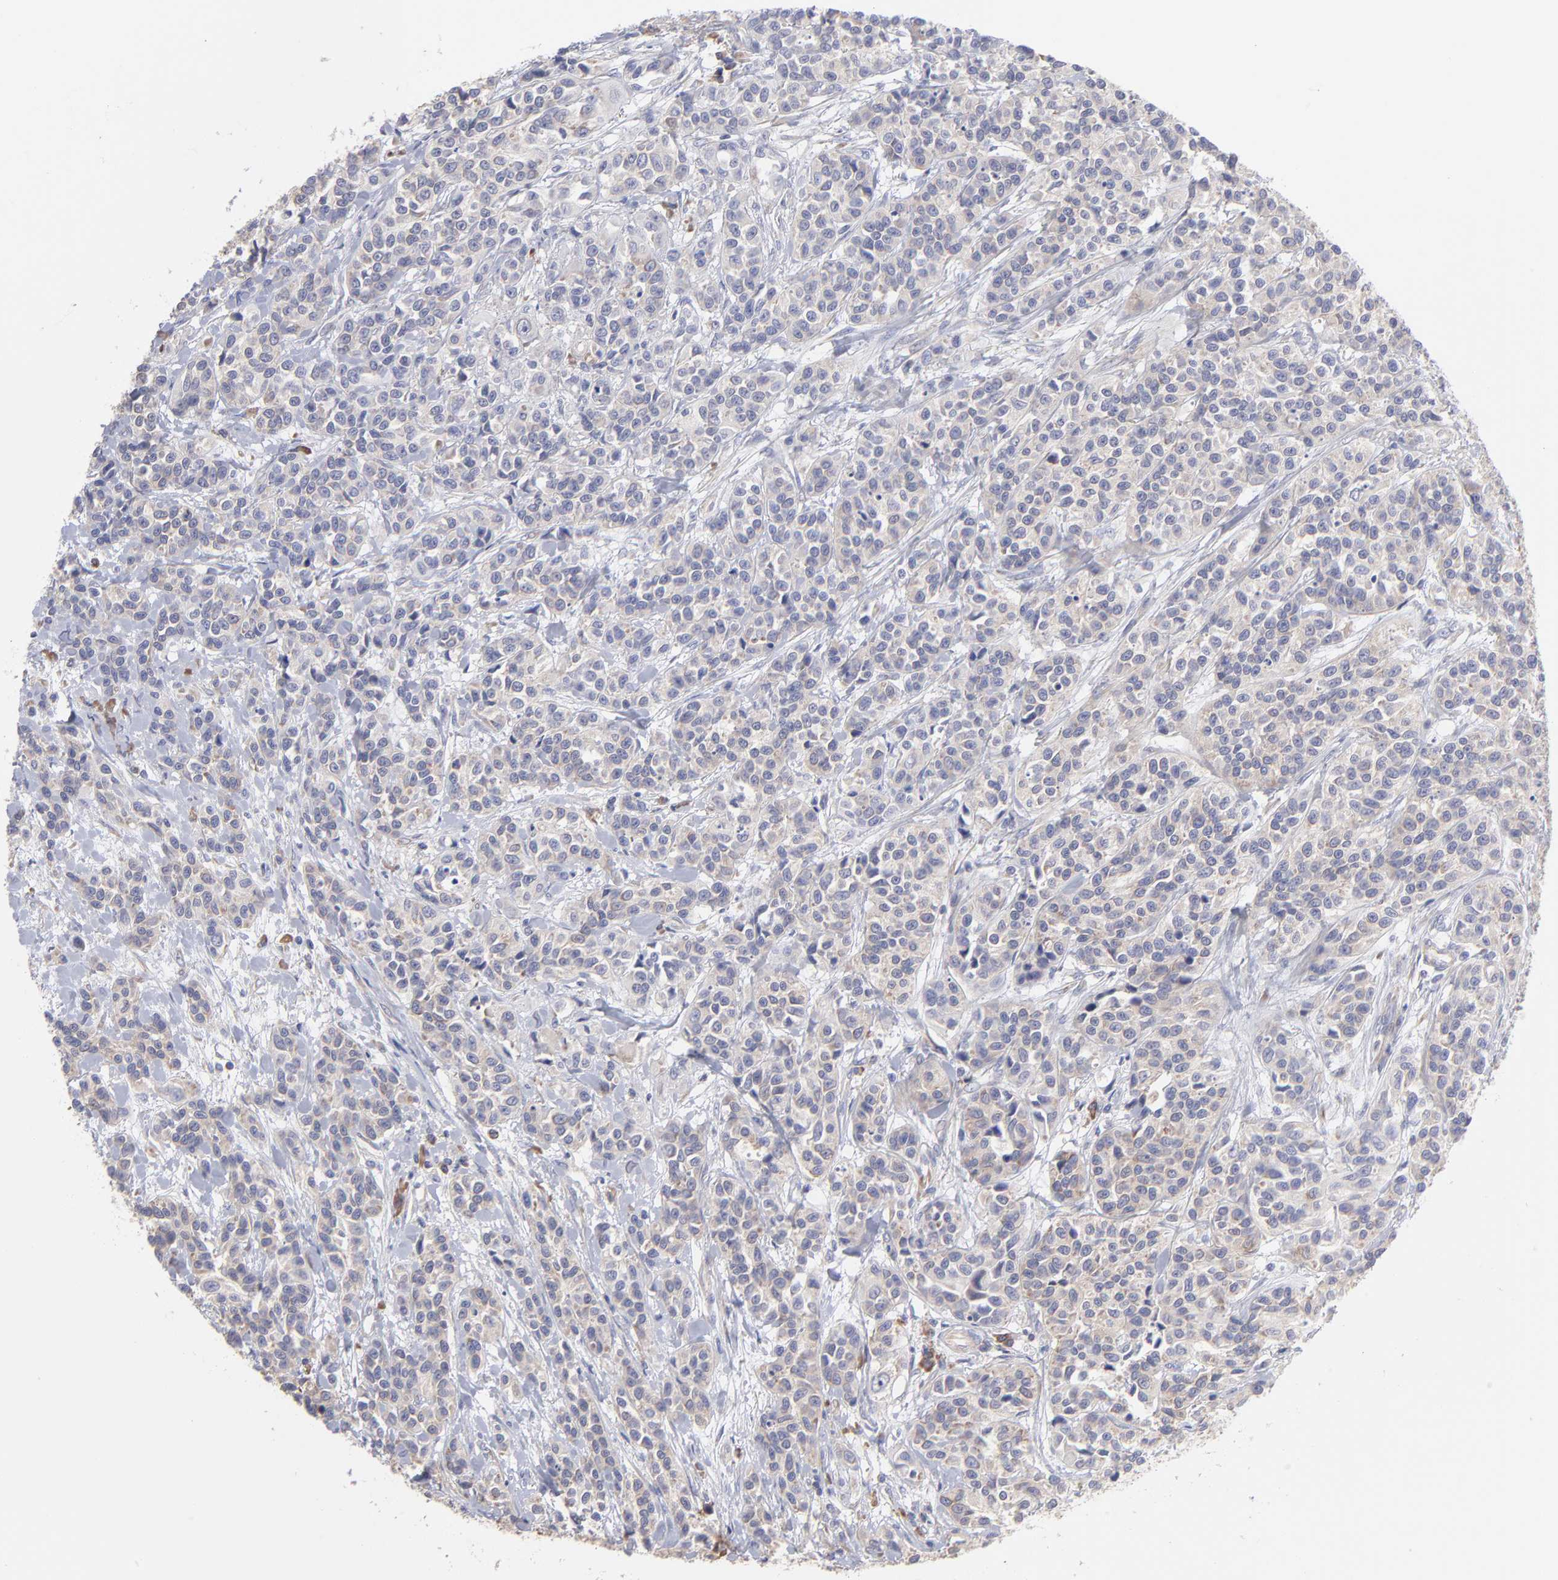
{"staining": {"intensity": "negative", "quantity": "none", "location": "none"}, "tissue": "urothelial cancer", "cell_type": "Tumor cells", "image_type": "cancer", "snomed": [{"axis": "morphology", "description": "Urothelial carcinoma, High grade"}, {"axis": "topography", "description": "Urinary bladder"}], "caption": "DAB (3,3'-diaminobenzidine) immunohistochemical staining of urothelial cancer demonstrates no significant positivity in tumor cells.", "gene": "RPLP0", "patient": {"sex": "female", "age": 81}}